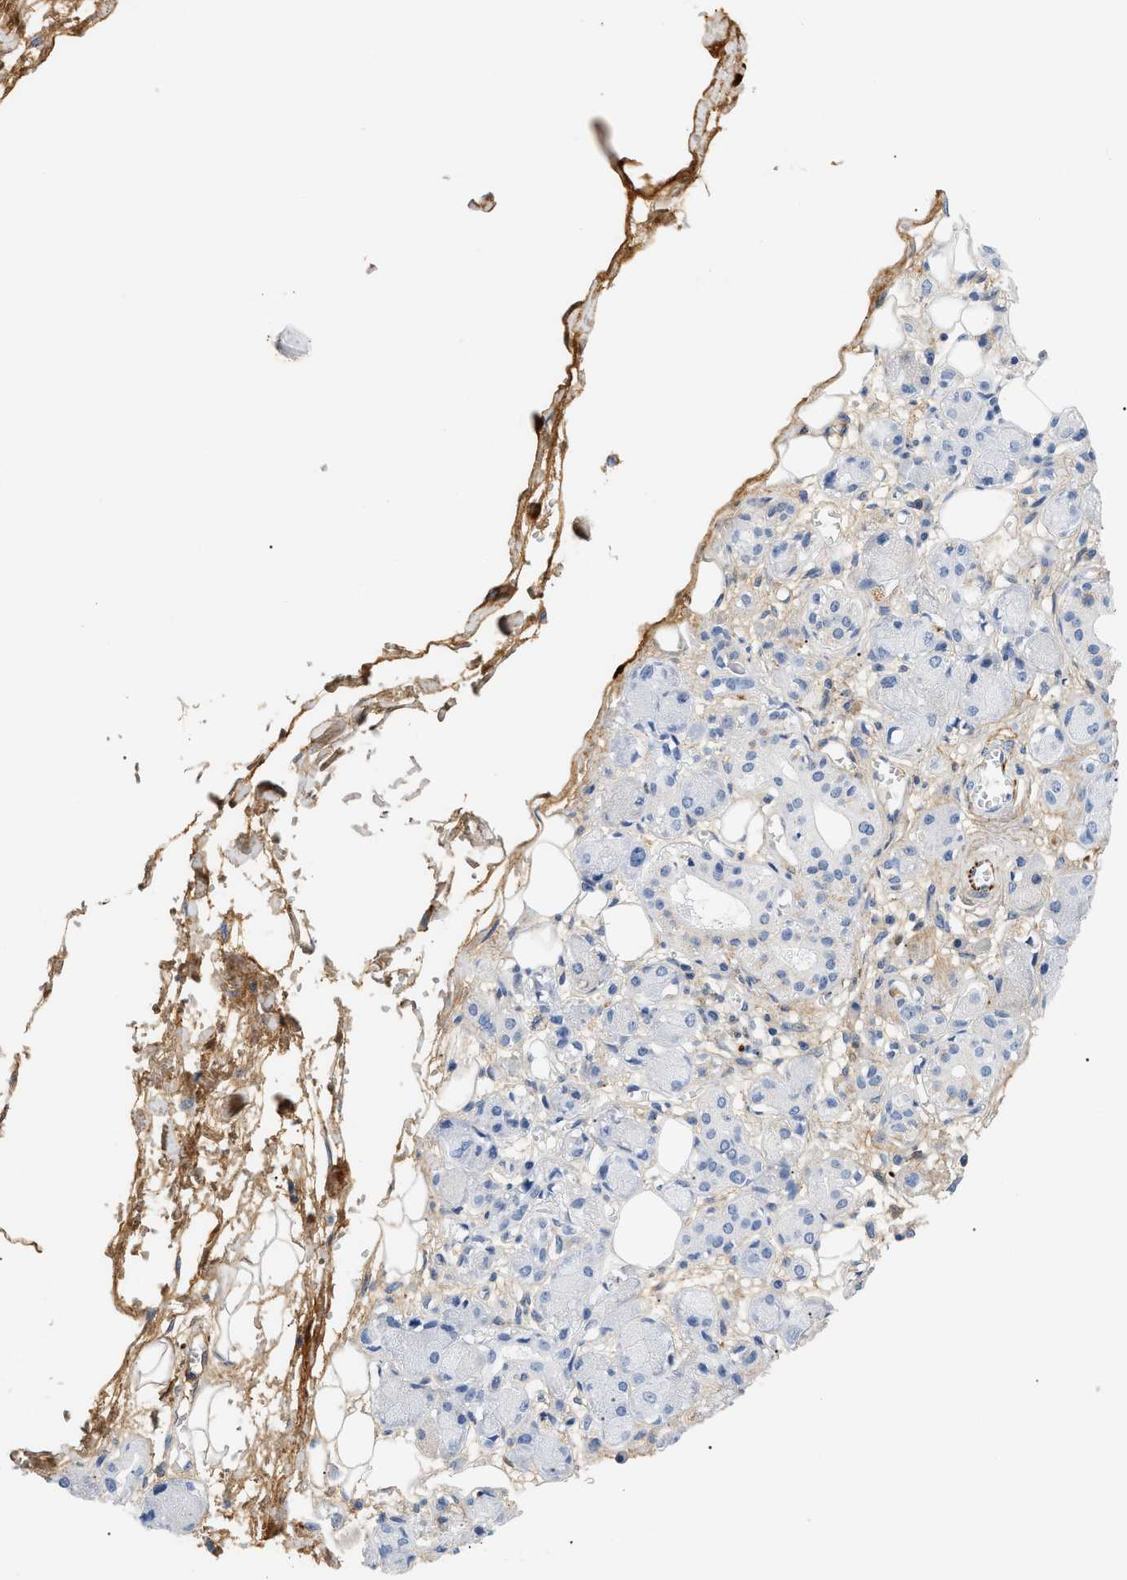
{"staining": {"intensity": "weak", "quantity": ">75%", "location": "cytoplasmic/membranous"}, "tissue": "adipose tissue", "cell_type": "Adipocytes", "image_type": "normal", "snomed": [{"axis": "morphology", "description": "Normal tissue, NOS"}, {"axis": "morphology", "description": "Inflammation, NOS"}, {"axis": "topography", "description": "Vascular tissue"}, {"axis": "topography", "description": "Salivary gland"}], "caption": "Protein expression analysis of normal adipose tissue shows weak cytoplasmic/membranous staining in approximately >75% of adipocytes. Using DAB (3,3'-diaminobenzidine) (brown) and hematoxylin (blue) stains, captured at high magnification using brightfield microscopy.", "gene": "CFH", "patient": {"sex": "female", "age": 75}}